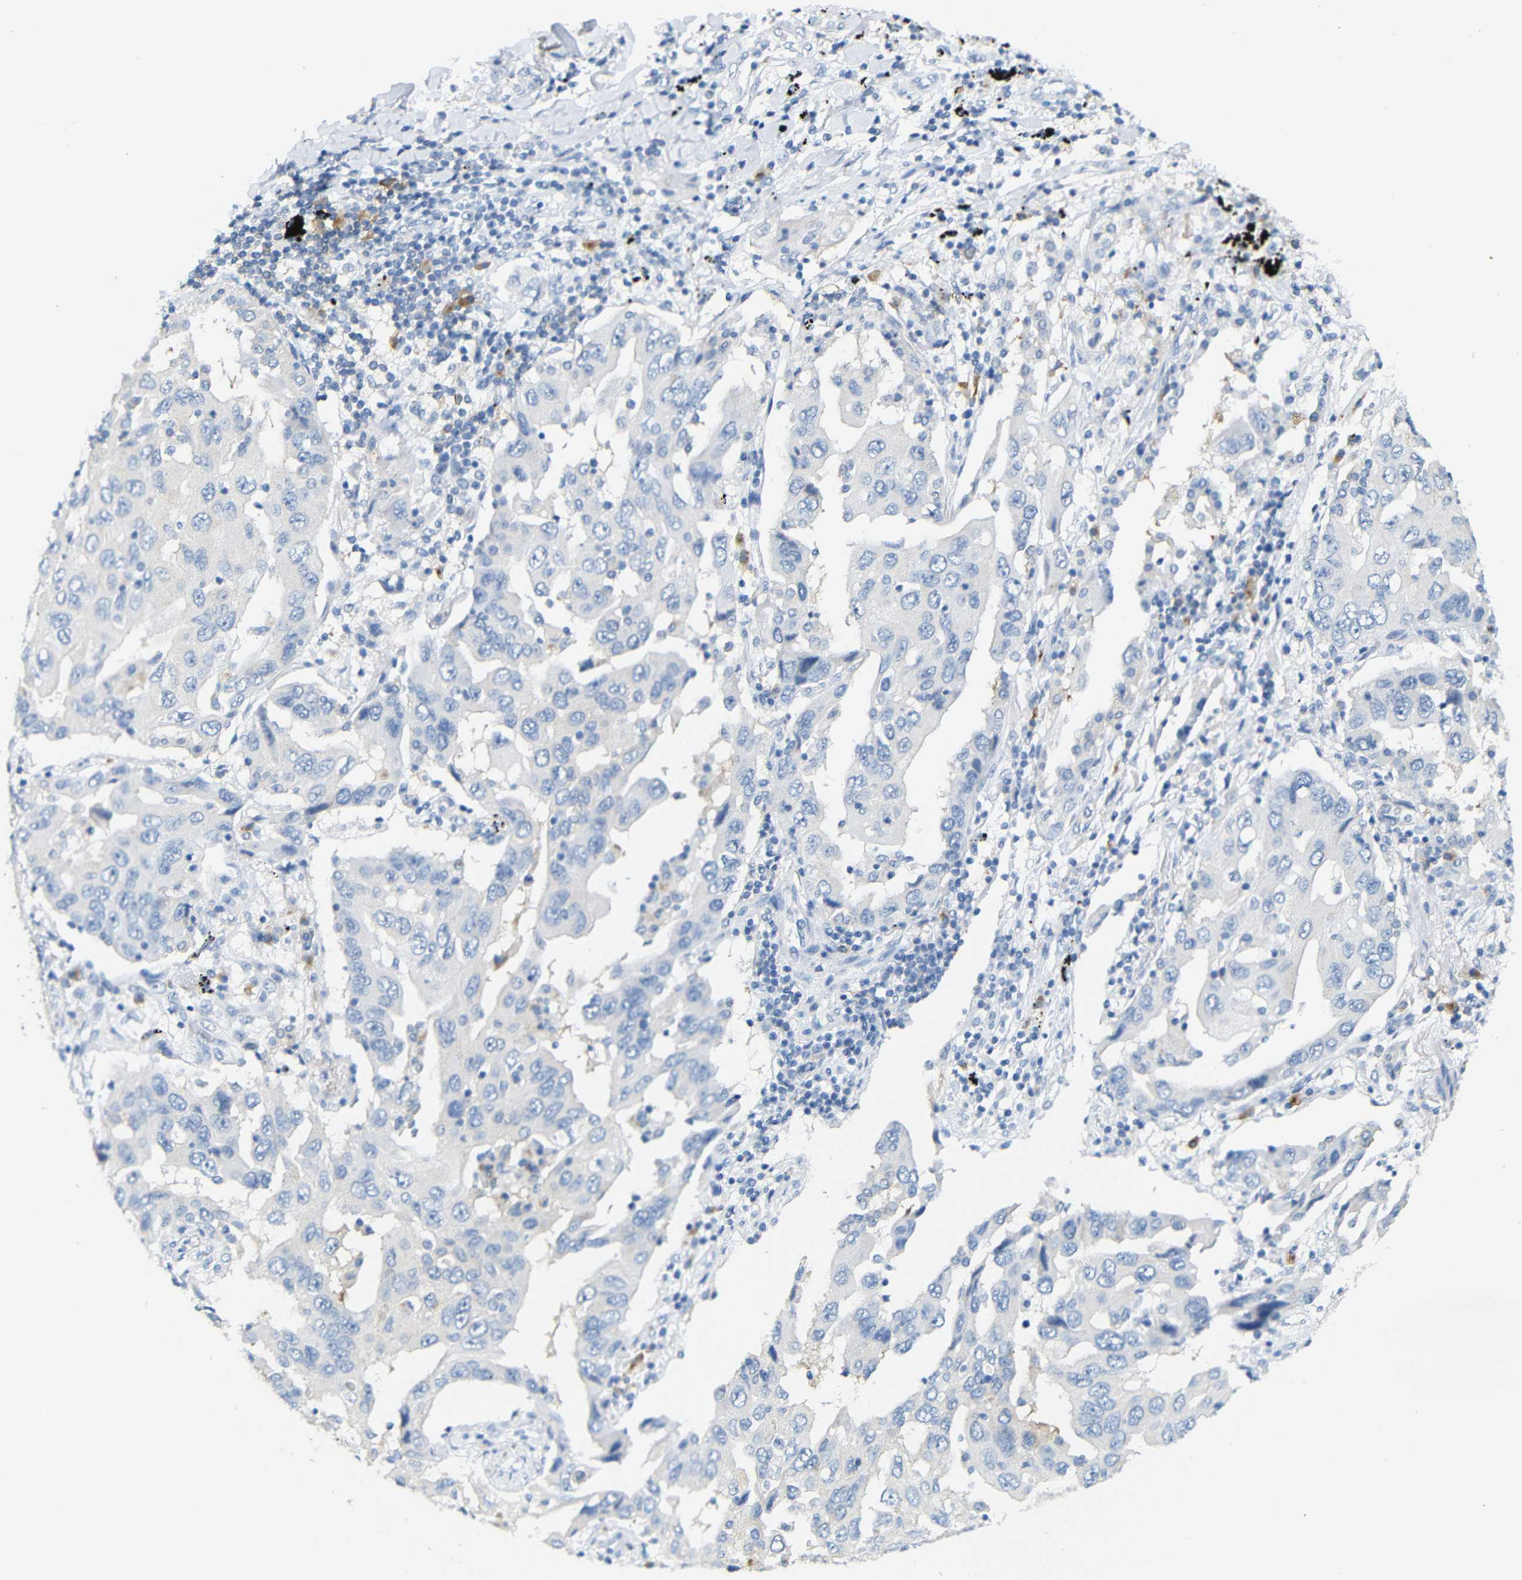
{"staining": {"intensity": "negative", "quantity": "none", "location": "none"}, "tissue": "lung cancer", "cell_type": "Tumor cells", "image_type": "cancer", "snomed": [{"axis": "morphology", "description": "Adenocarcinoma, NOS"}, {"axis": "topography", "description": "Lung"}], "caption": "A high-resolution micrograph shows immunohistochemistry staining of lung adenocarcinoma, which demonstrates no significant staining in tumor cells.", "gene": "FCRL1", "patient": {"sex": "female", "age": 65}}